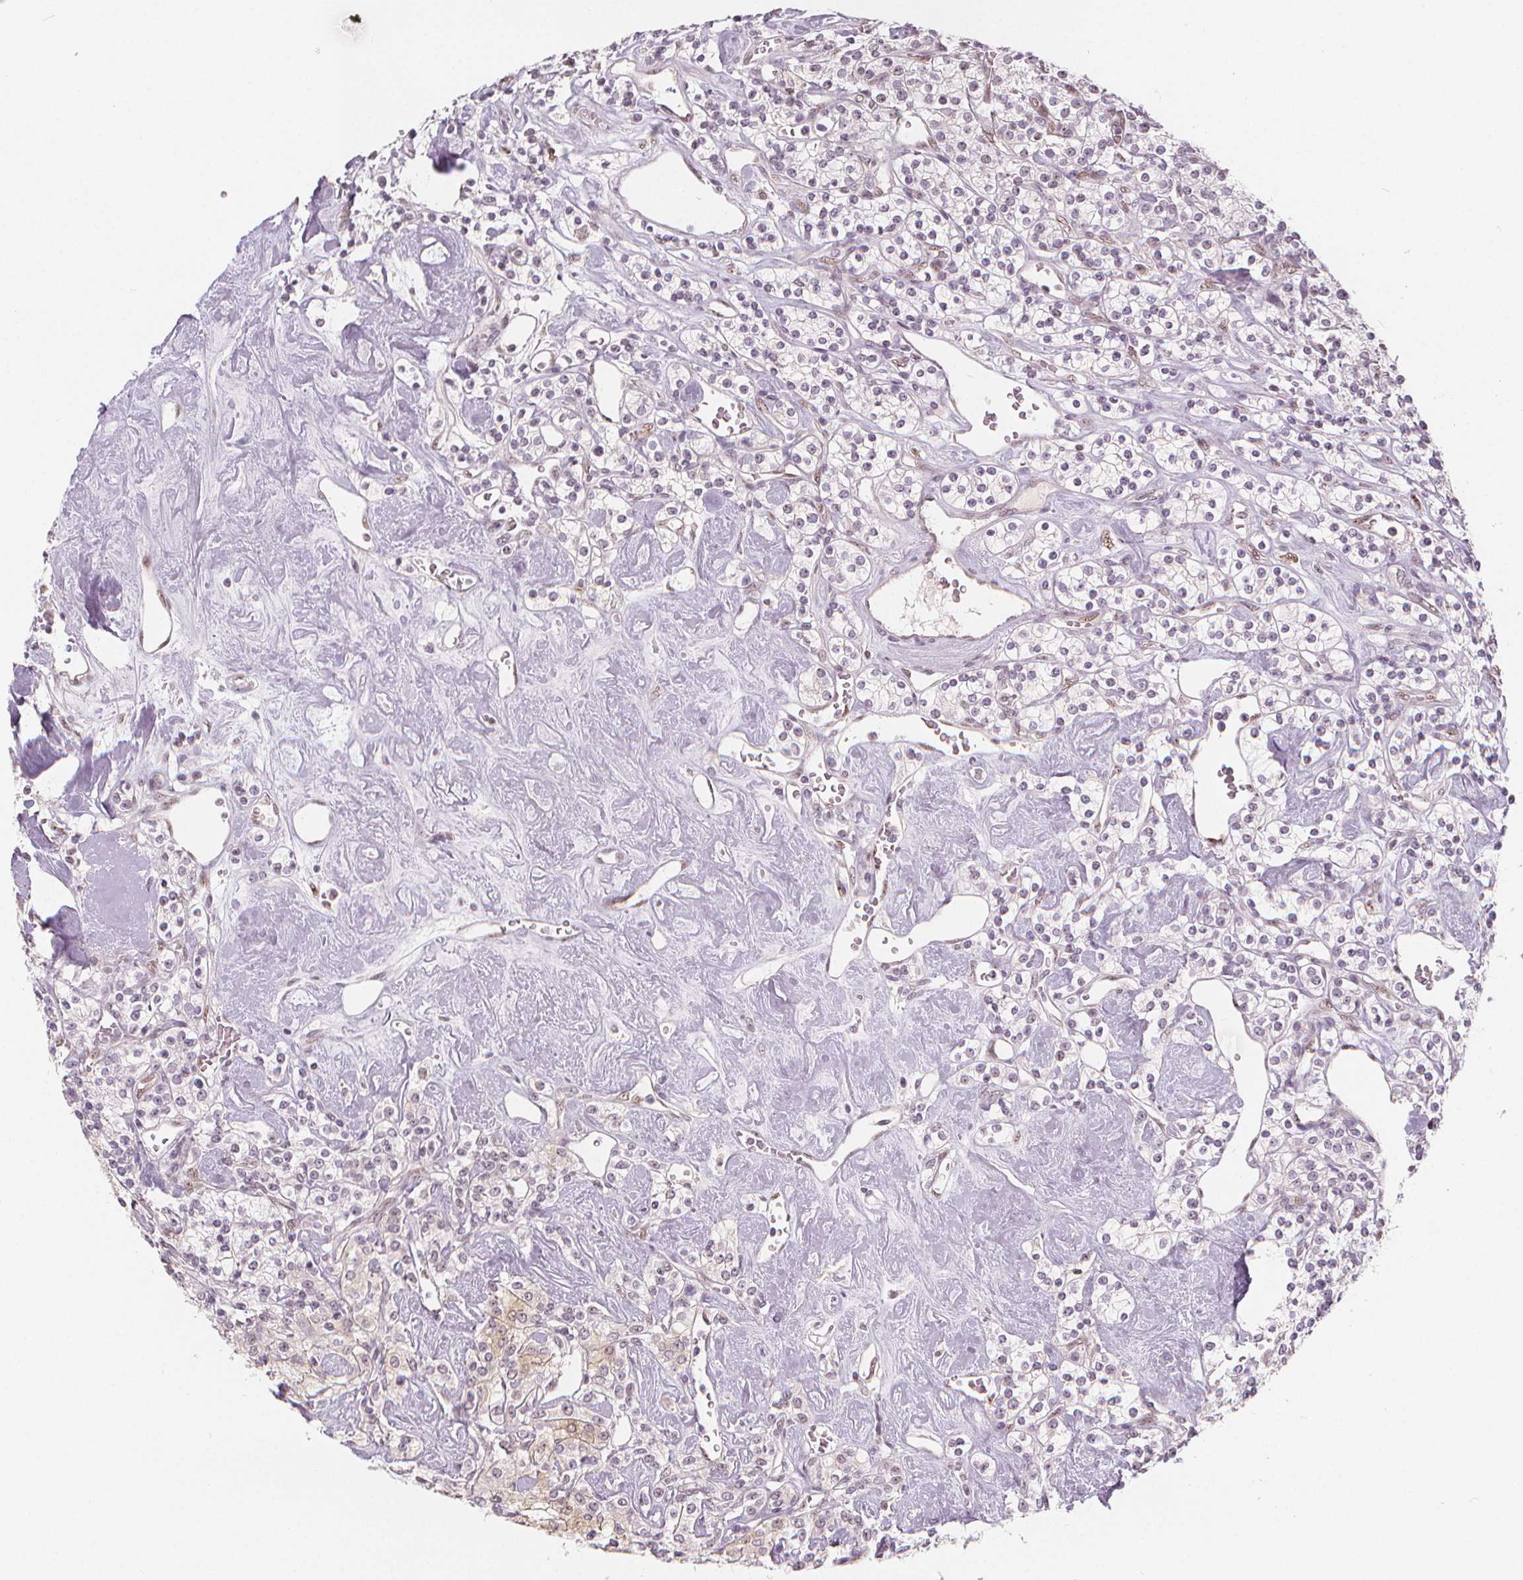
{"staining": {"intensity": "weak", "quantity": "<25%", "location": "cytoplasmic/membranous"}, "tissue": "renal cancer", "cell_type": "Tumor cells", "image_type": "cancer", "snomed": [{"axis": "morphology", "description": "Adenocarcinoma, NOS"}, {"axis": "topography", "description": "Kidney"}], "caption": "DAB (3,3'-diaminobenzidine) immunohistochemical staining of human renal cancer (adenocarcinoma) shows no significant expression in tumor cells. (DAB (3,3'-diaminobenzidine) immunohistochemistry (IHC) visualized using brightfield microscopy, high magnification).", "gene": "DRC3", "patient": {"sex": "male", "age": 77}}